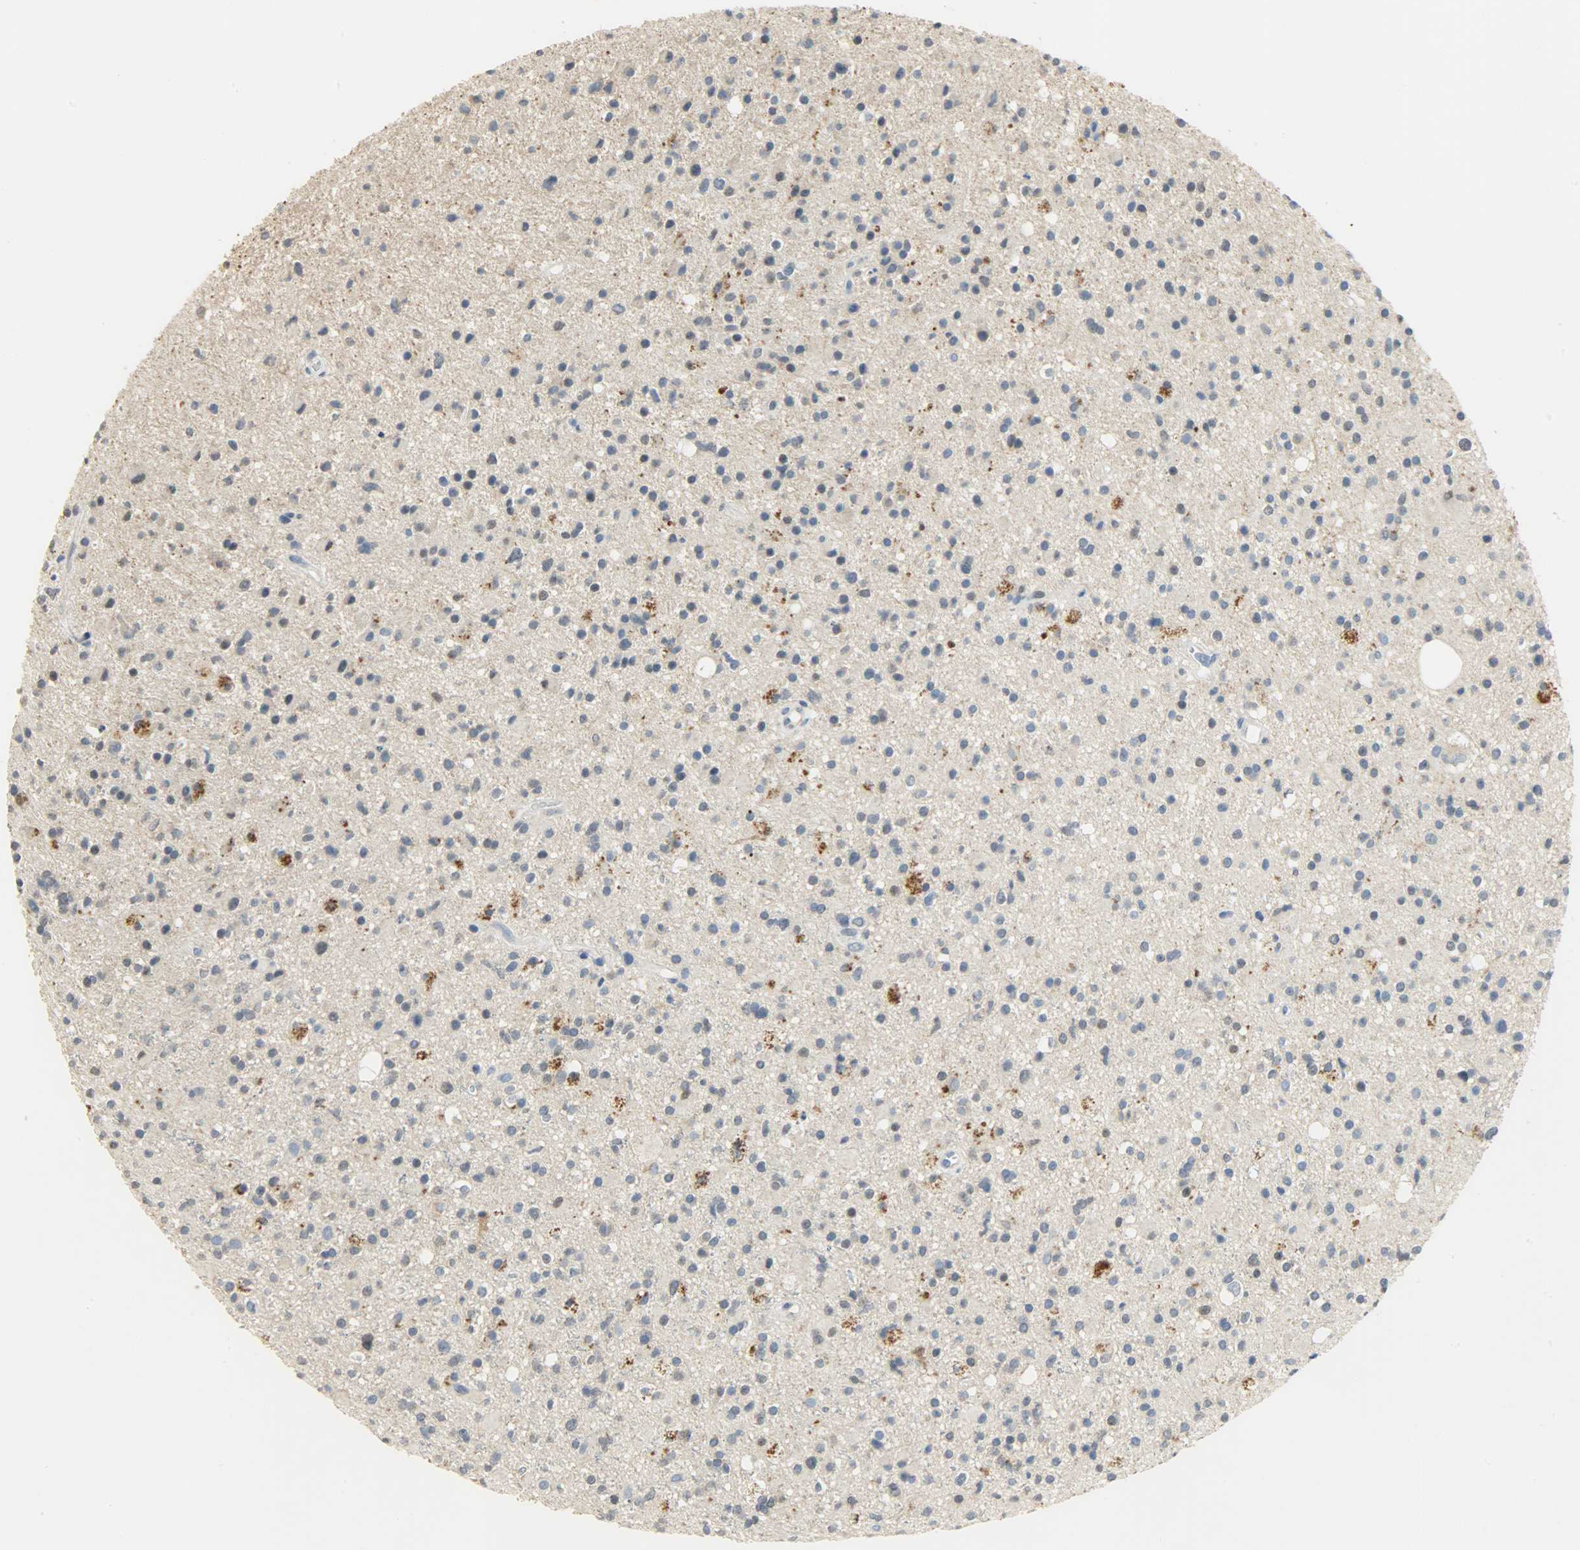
{"staining": {"intensity": "strong", "quantity": "25%-75%", "location": "cytoplasmic/membranous"}, "tissue": "glioma", "cell_type": "Tumor cells", "image_type": "cancer", "snomed": [{"axis": "morphology", "description": "Glioma, malignant, High grade"}, {"axis": "topography", "description": "Brain"}], "caption": "DAB immunohistochemical staining of human glioma reveals strong cytoplasmic/membranous protein staining in about 25%-75% of tumor cells.", "gene": "DNAJB6", "patient": {"sex": "male", "age": 33}}